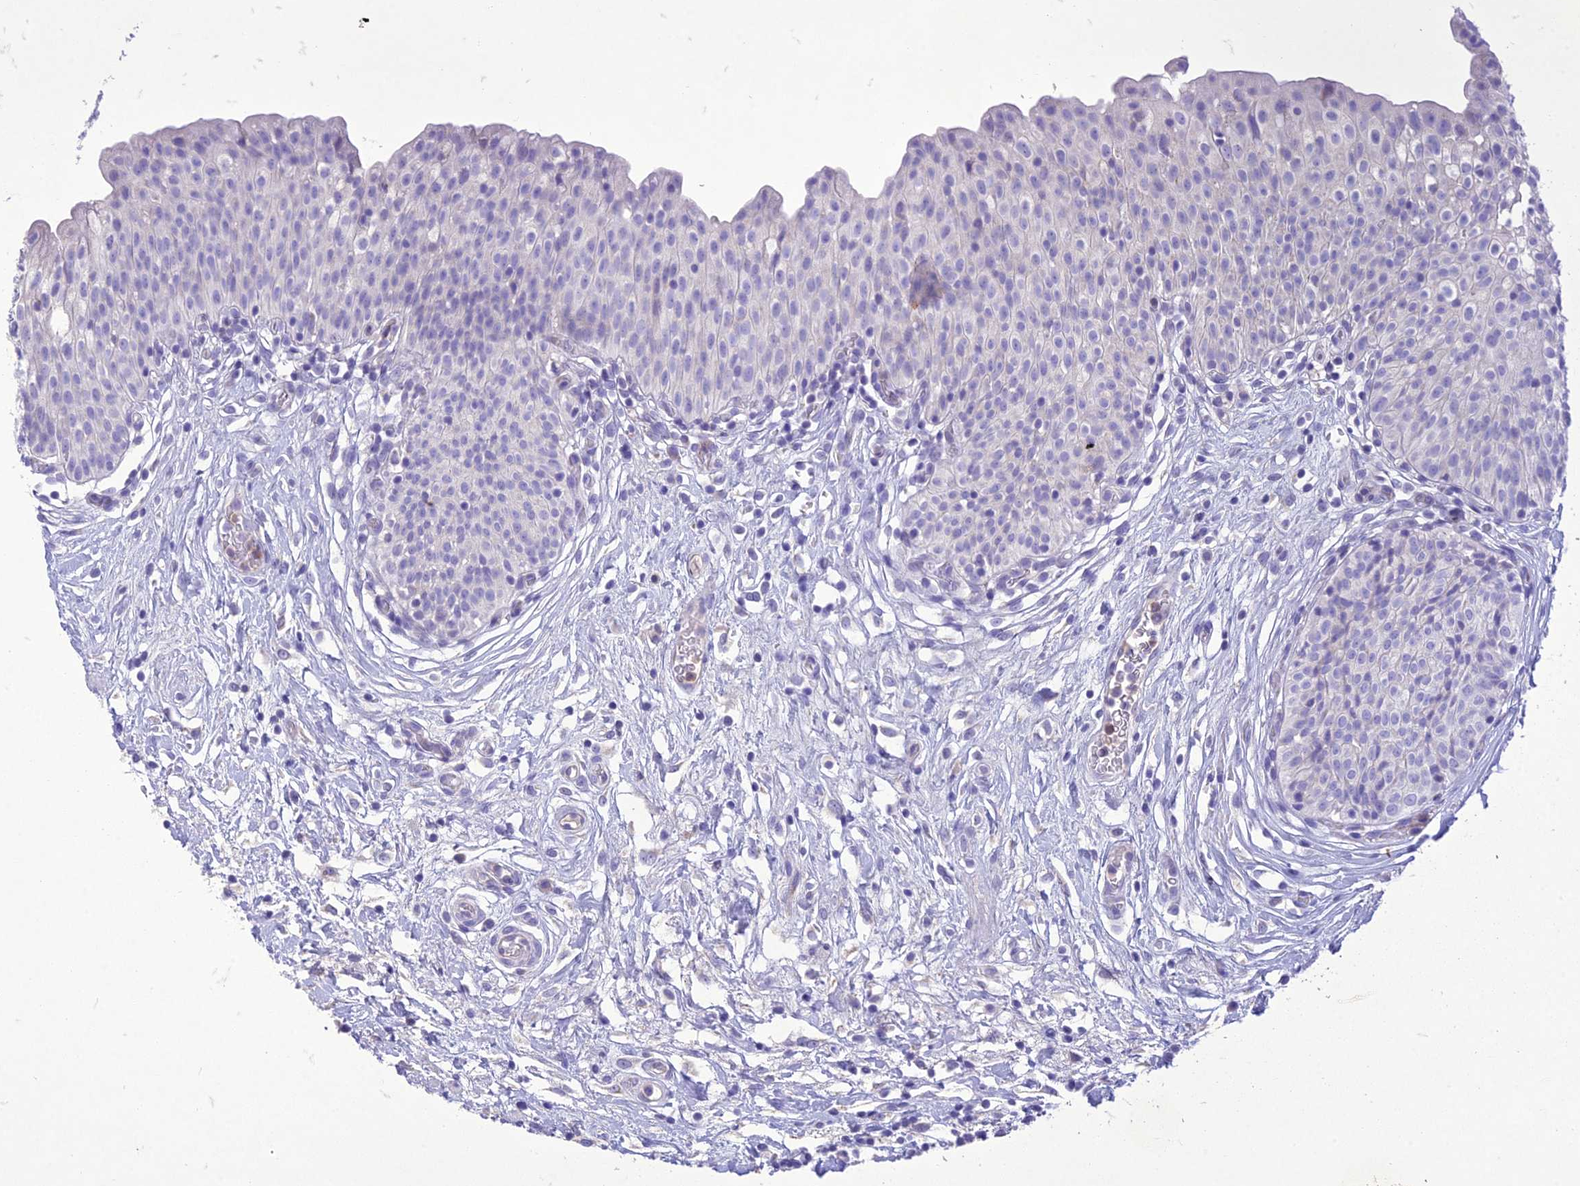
{"staining": {"intensity": "negative", "quantity": "none", "location": "none"}, "tissue": "urinary bladder", "cell_type": "Urothelial cells", "image_type": "normal", "snomed": [{"axis": "morphology", "description": "Normal tissue, NOS"}, {"axis": "topography", "description": "Urinary bladder"}], "caption": "Urothelial cells are negative for brown protein staining in normal urinary bladder.", "gene": "SLC13A5", "patient": {"sex": "male", "age": 55}}